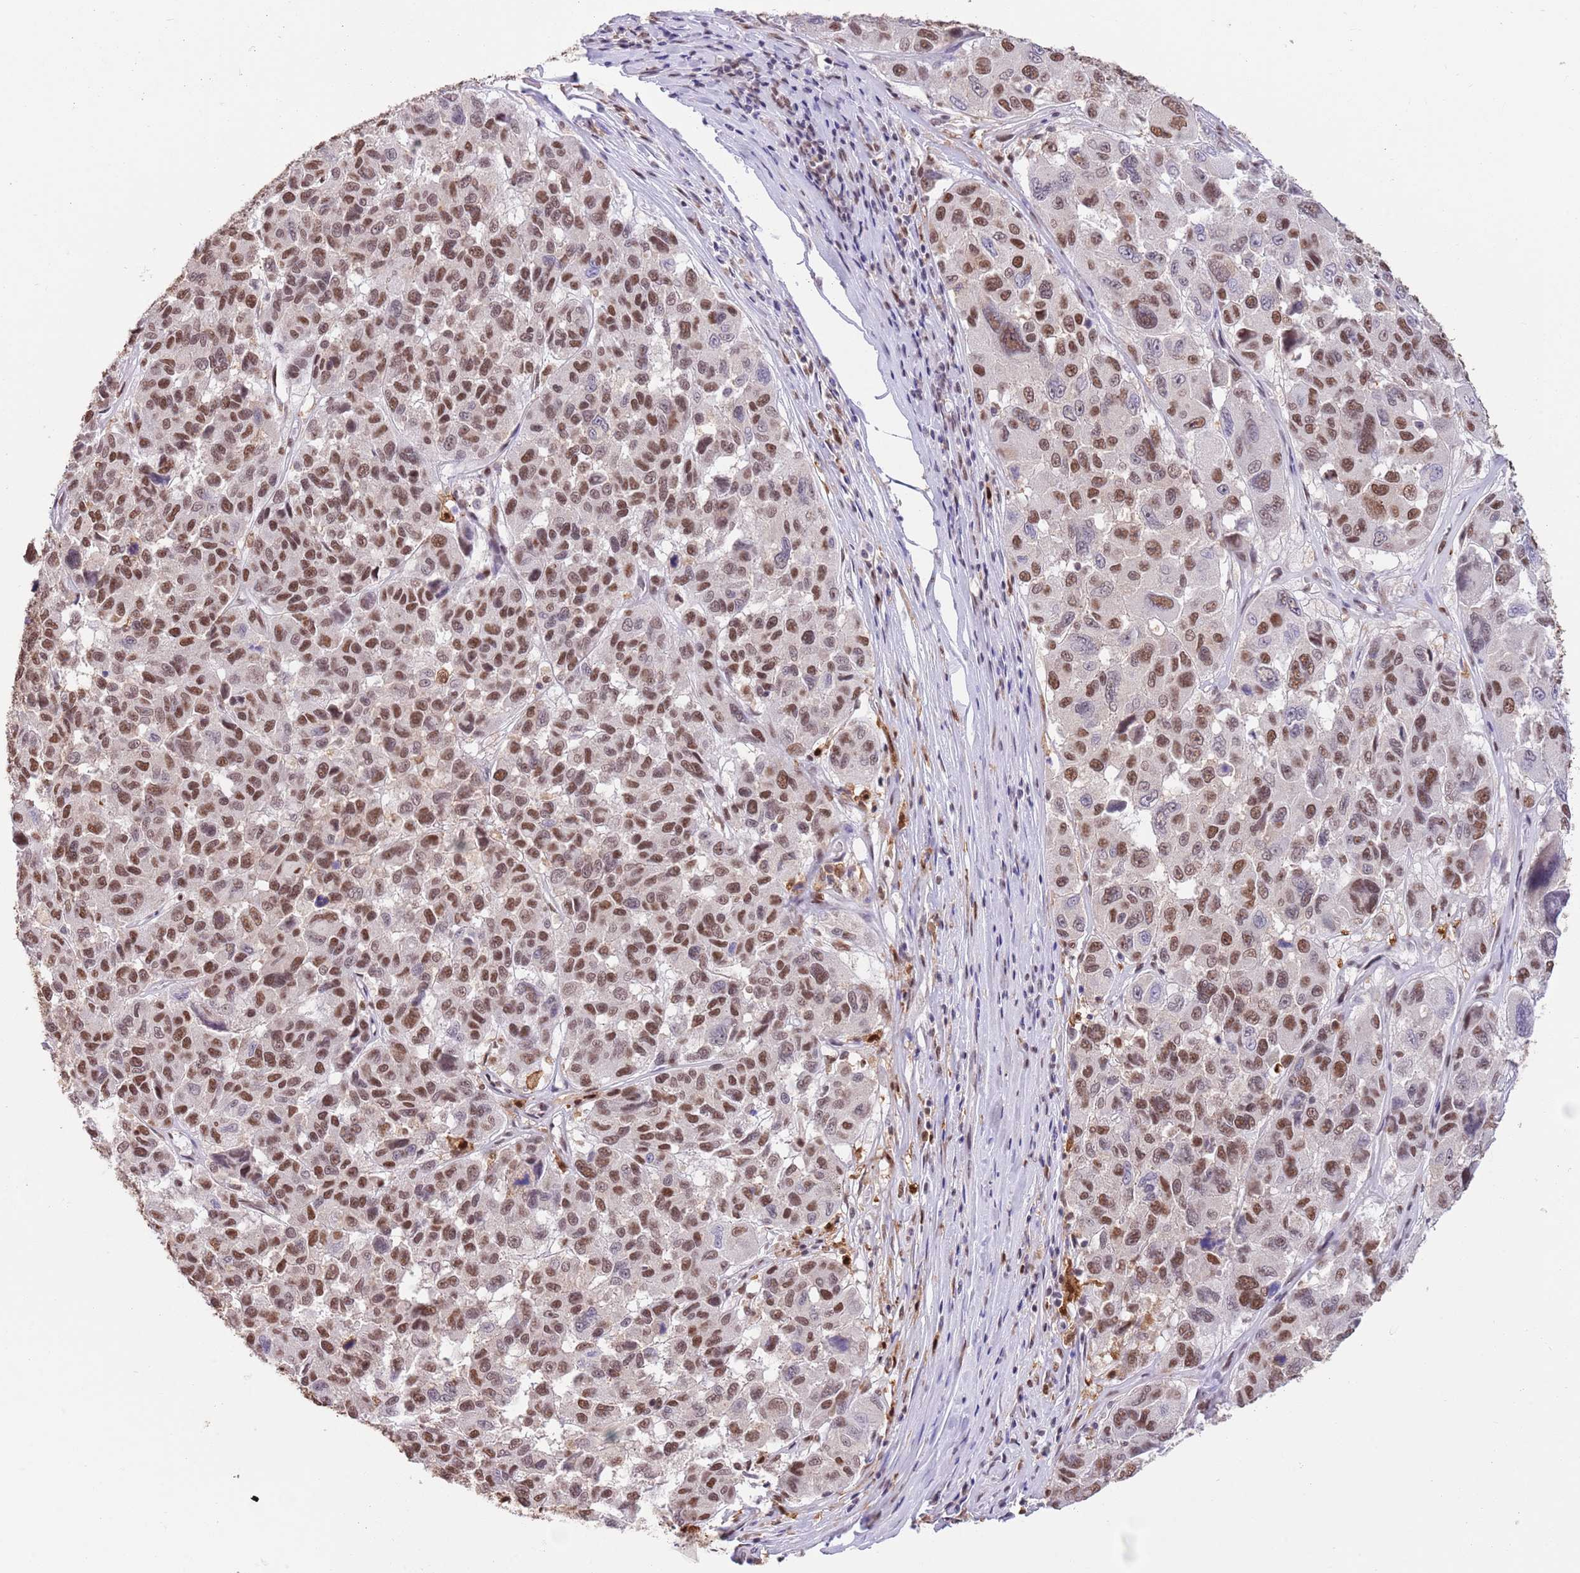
{"staining": {"intensity": "moderate", "quantity": ">75%", "location": "nuclear"}, "tissue": "melanoma", "cell_type": "Tumor cells", "image_type": "cancer", "snomed": [{"axis": "morphology", "description": "Malignant melanoma, NOS"}, {"axis": "topography", "description": "Skin"}], "caption": "Immunohistochemical staining of human malignant melanoma shows medium levels of moderate nuclear expression in about >75% of tumor cells. Ihc stains the protein in brown and the nuclei are stained blue.", "gene": "TRIM32", "patient": {"sex": "female", "age": 66}}